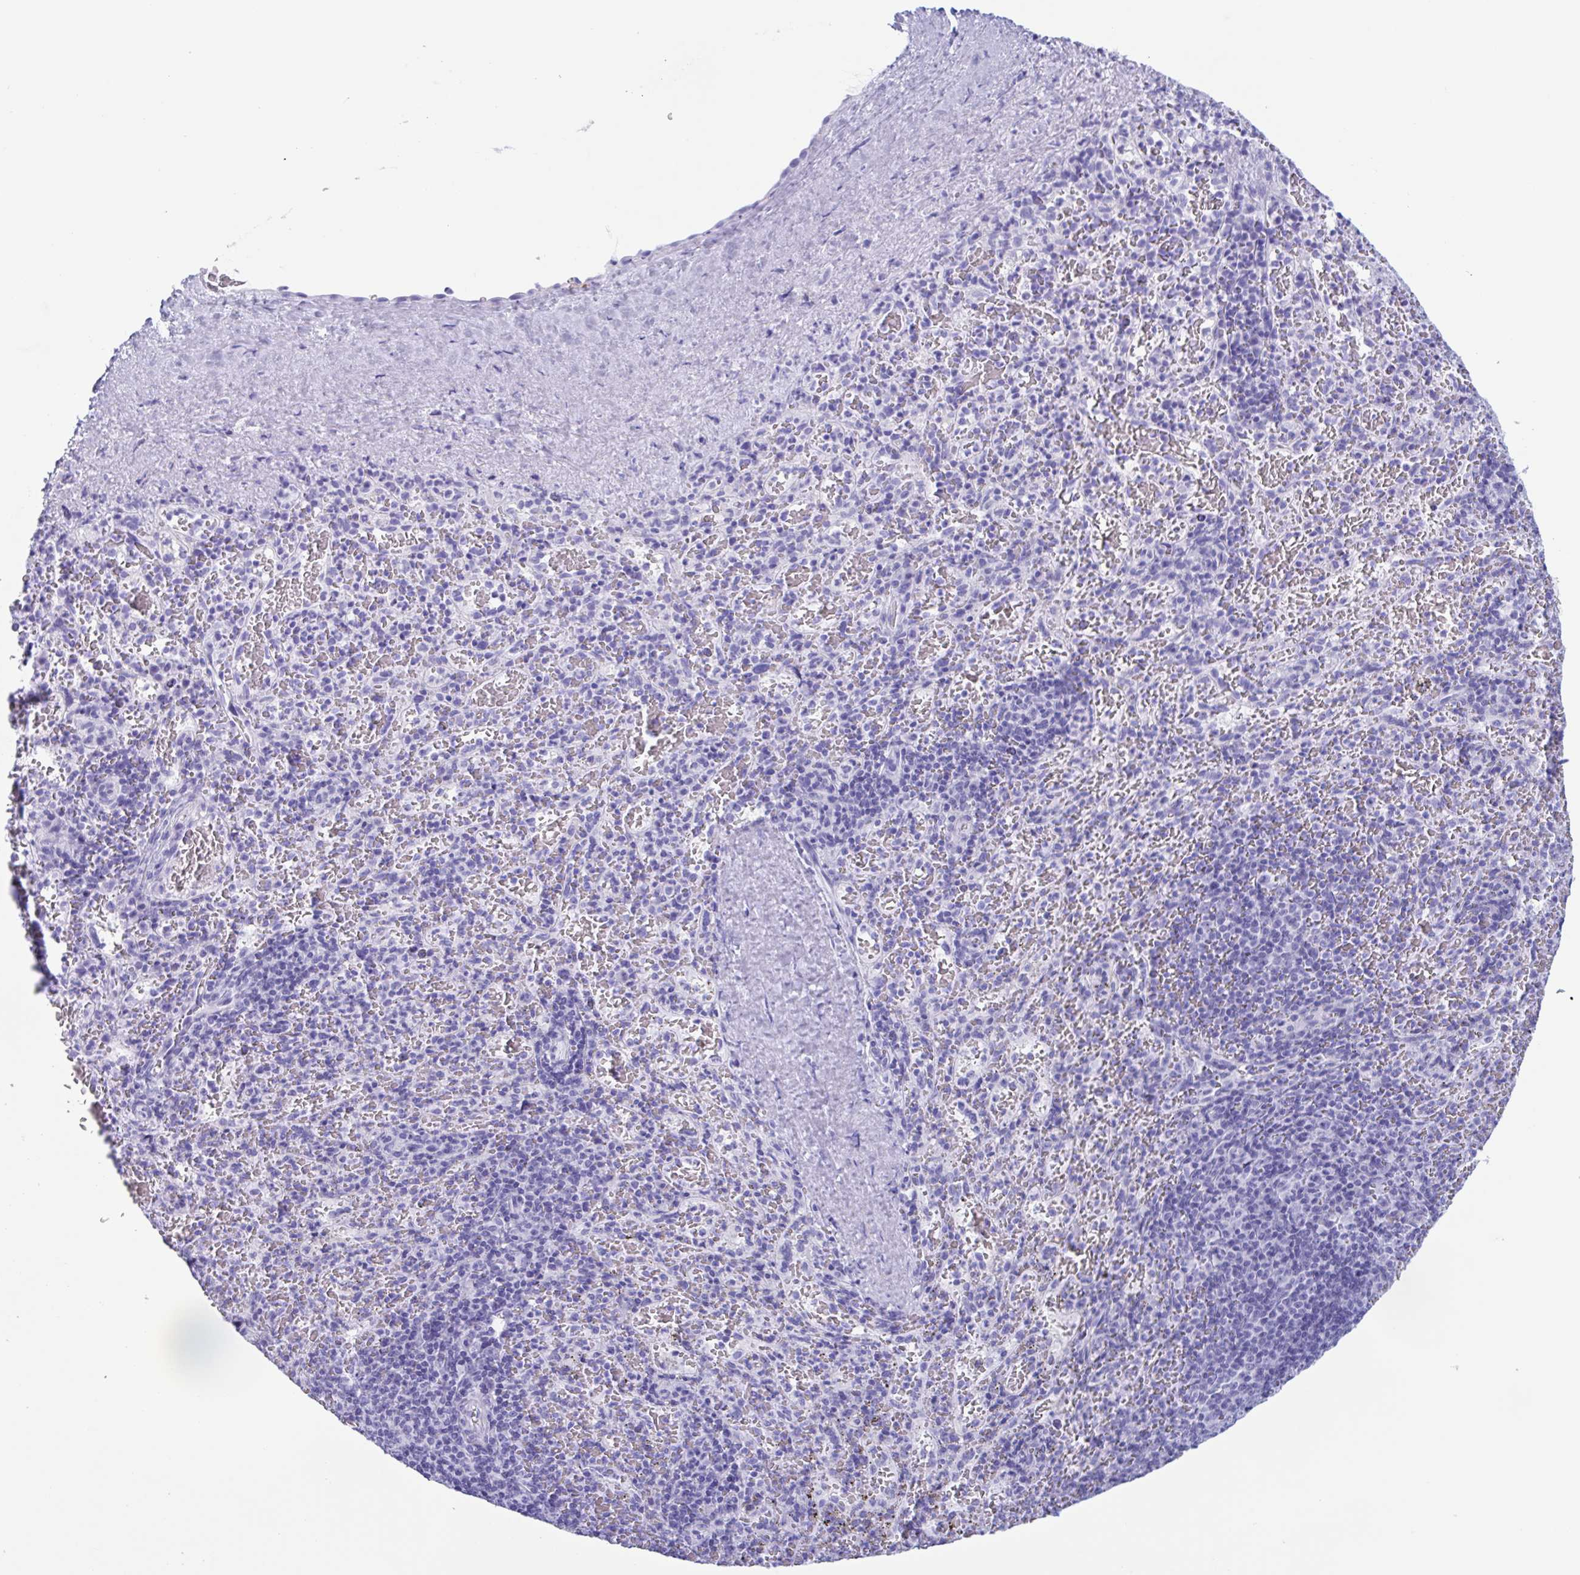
{"staining": {"intensity": "negative", "quantity": "none", "location": "none"}, "tissue": "spleen", "cell_type": "Cells in red pulp", "image_type": "normal", "snomed": [{"axis": "morphology", "description": "Normal tissue, NOS"}, {"axis": "topography", "description": "Spleen"}], "caption": "This is a micrograph of immunohistochemistry staining of unremarkable spleen, which shows no positivity in cells in red pulp.", "gene": "ZNF850", "patient": {"sex": "male", "age": 57}}